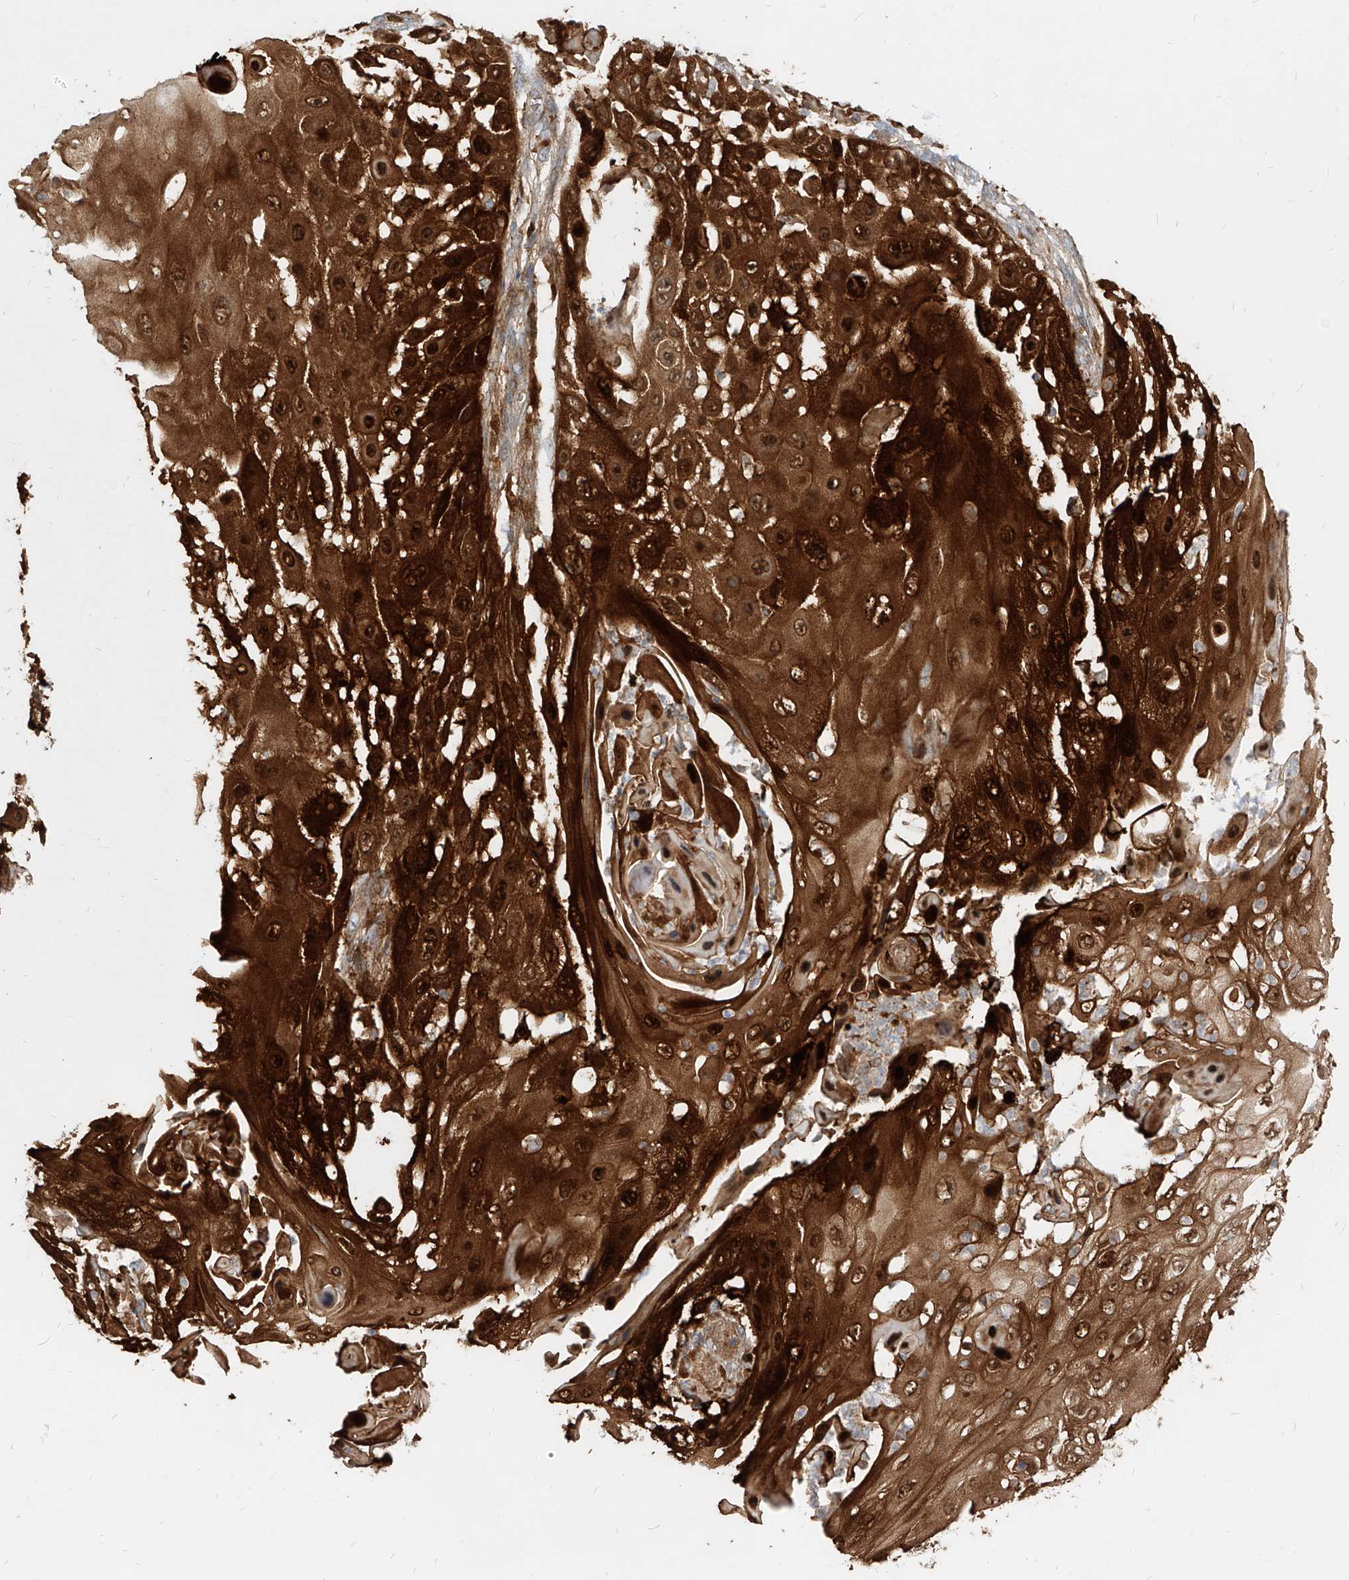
{"staining": {"intensity": "strong", "quantity": ">75%", "location": "cytoplasmic/membranous,nuclear"}, "tissue": "skin cancer", "cell_type": "Tumor cells", "image_type": "cancer", "snomed": [{"axis": "morphology", "description": "Squamous cell carcinoma, NOS"}, {"axis": "topography", "description": "Skin"}], "caption": "IHC (DAB (3,3'-diaminobenzidine)) staining of skin cancer (squamous cell carcinoma) displays strong cytoplasmic/membranous and nuclear protein expression in approximately >75% of tumor cells. The staining was performed using DAB (3,3'-diaminobenzidine) to visualize the protein expression in brown, while the nuclei were stained in blue with hematoxylin (Magnification: 20x).", "gene": "KYNU", "patient": {"sex": "female", "age": 44}}